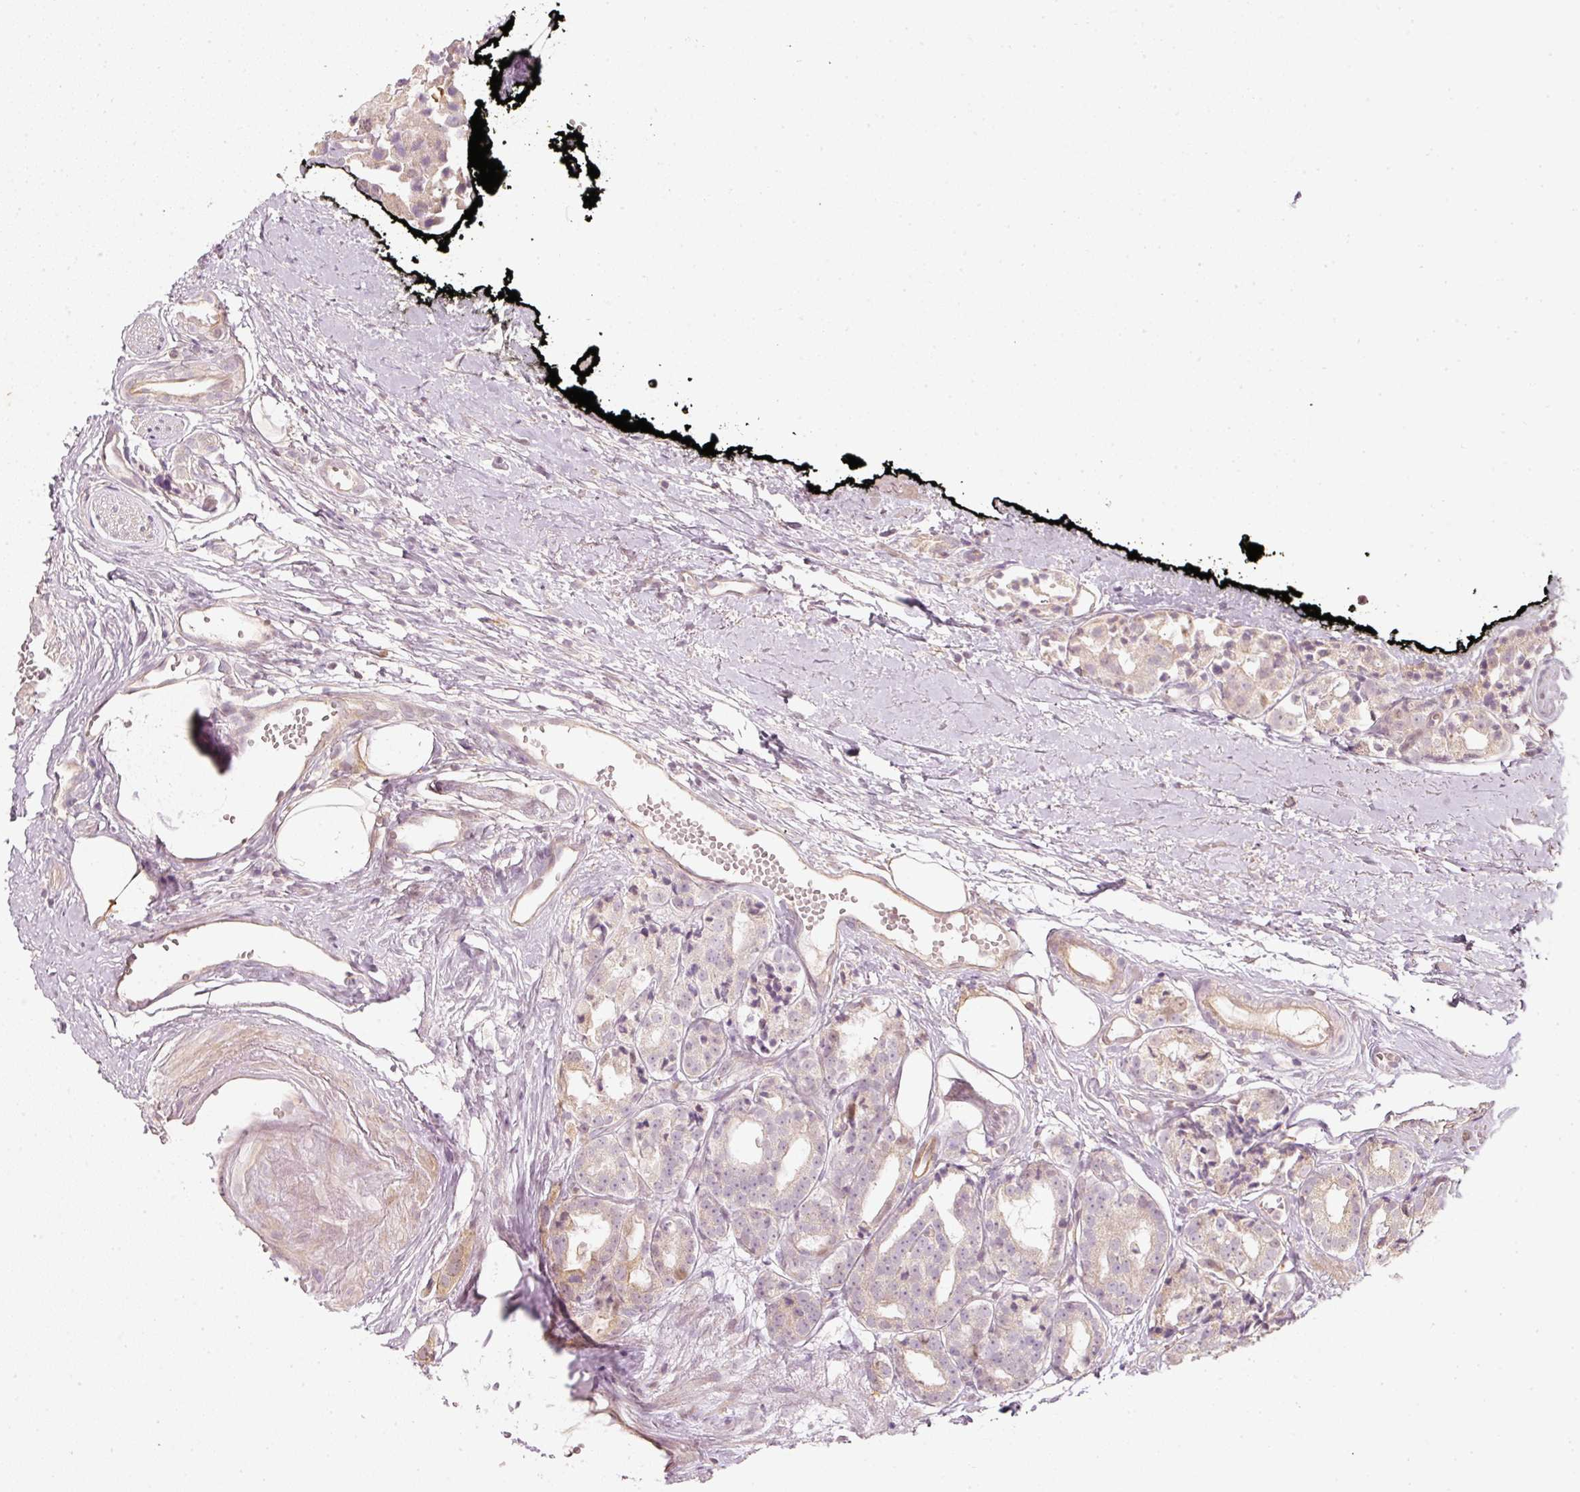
{"staining": {"intensity": "weak", "quantity": "25%-75%", "location": "cytoplasmic/membranous"}, "tissue": "prostate cancer", "cell_type": "Tumor cells", "image_type": "cancer", "snomed": [{"axis": "morphology", "description": "Adenocarcinoma, High grade"}, {"axis": "topography", "description": "Prostate"}], "caption": "Immunohistochemistry (IHC) image of human high-grade adenocarcinoma (prostate) stained for a protein (brown), which reveals low levels of weak cytoplasmic/membranous positivity in about 25%-75% of tumor cells.", "gene": "TREX2", "patient": {"sex": "male", "age": 71}}